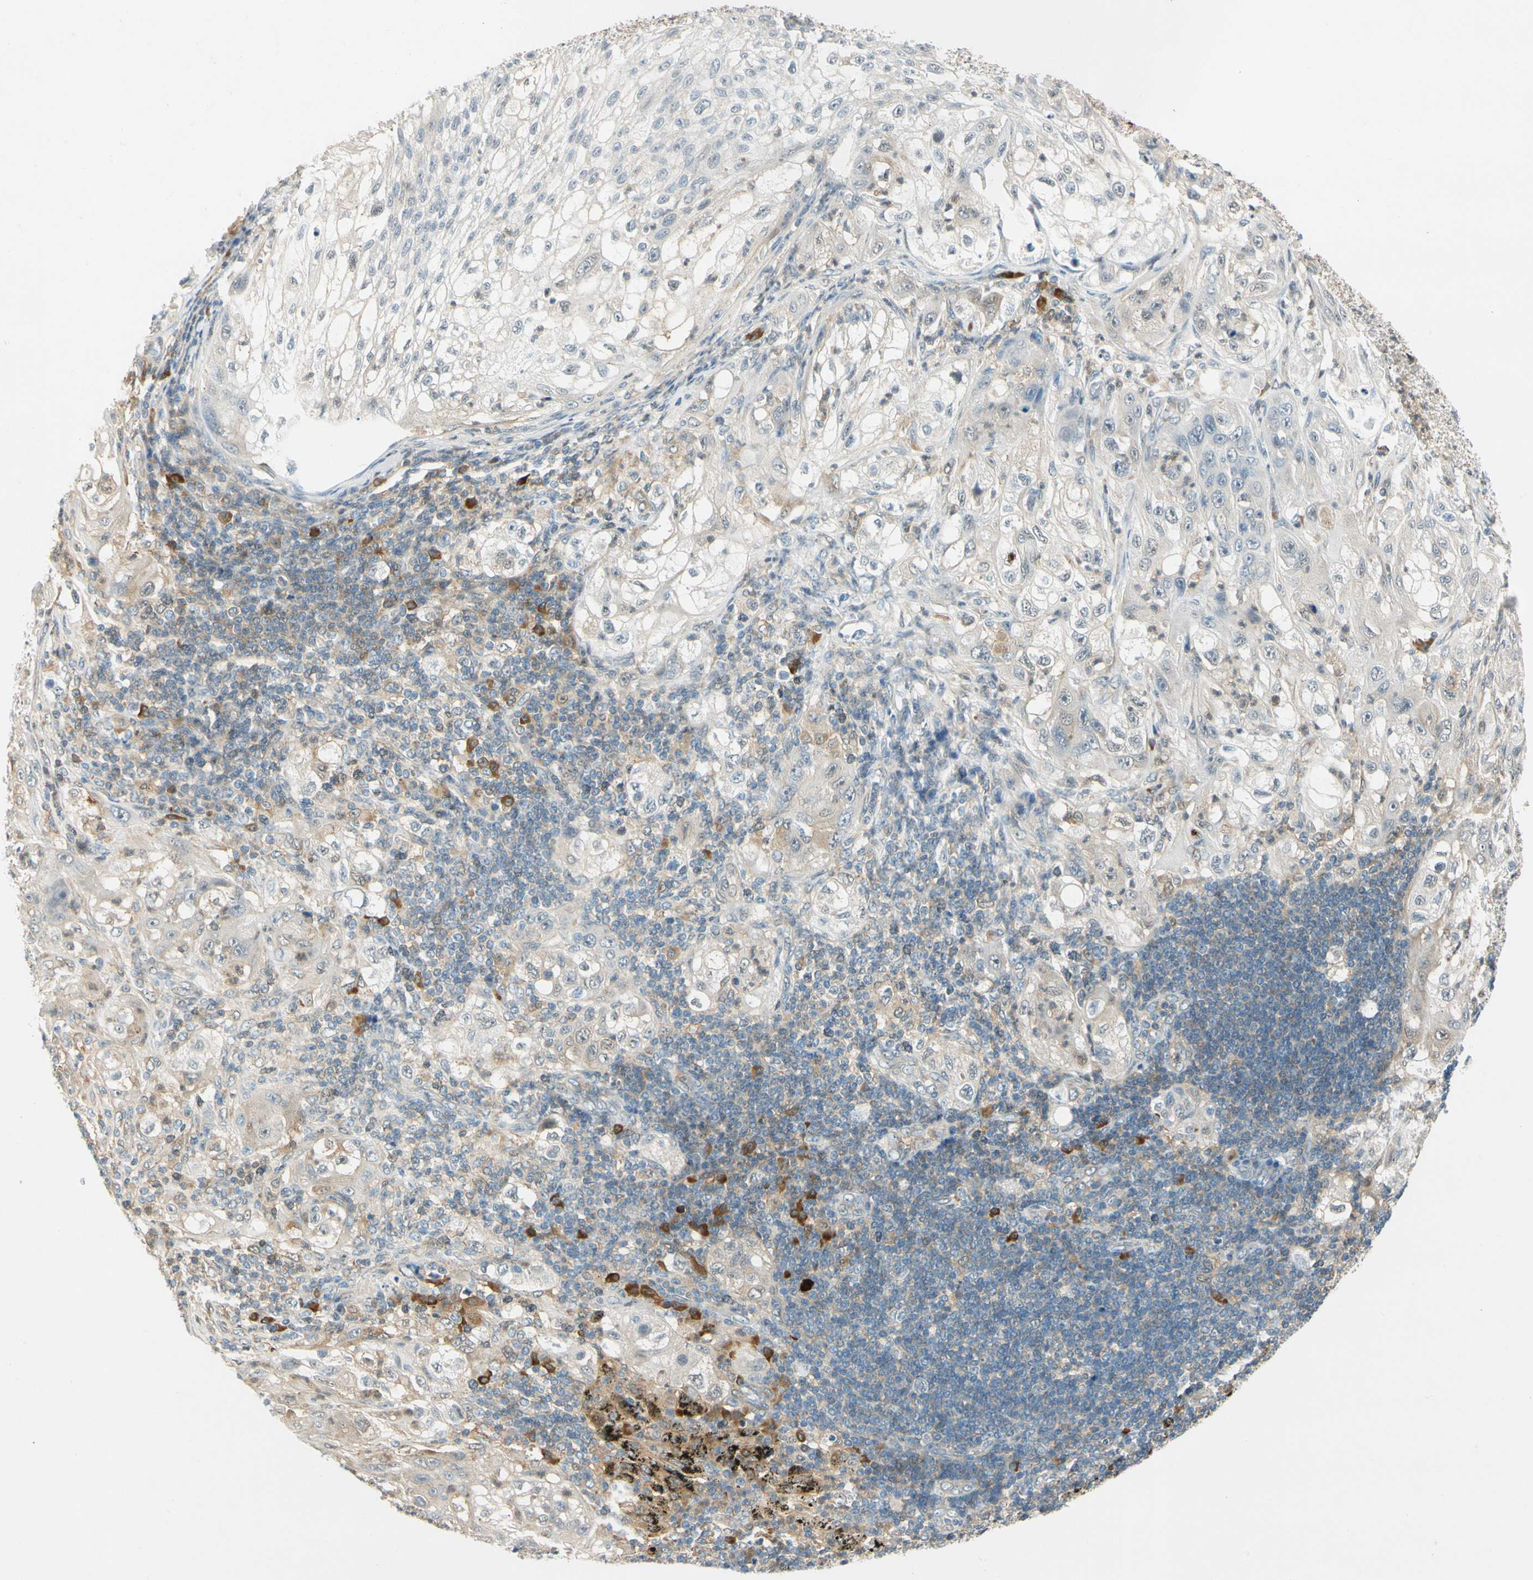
{"staining": {"intensity": "weak", "quantity": "<25%", "location": "cytoplasmic/membranous"}, "tissue": "lung cancer", "cell_type": "Tumor cells", "image_type": "cancer", "snomed": [{"axis": "morphology", "description": "Inflammation, NOS"}, {"axis": "morphology", "description": "Squamous cell carcinoma, NOS"}, {"axis": "topography", "description": "Lymph node"}, {"axis": "topography", "description": "Soft tissue"}, {"axis": "topography", "description": "Lung"}], "caption": "Immunohistochemistry histopathology image of neoplastic tissue: lung cancer stained with DAB demonstrates no significant protein positivity in tumor cells.", "gene": "WIPI1", "patient": {"sex": "male", "age": 66}}